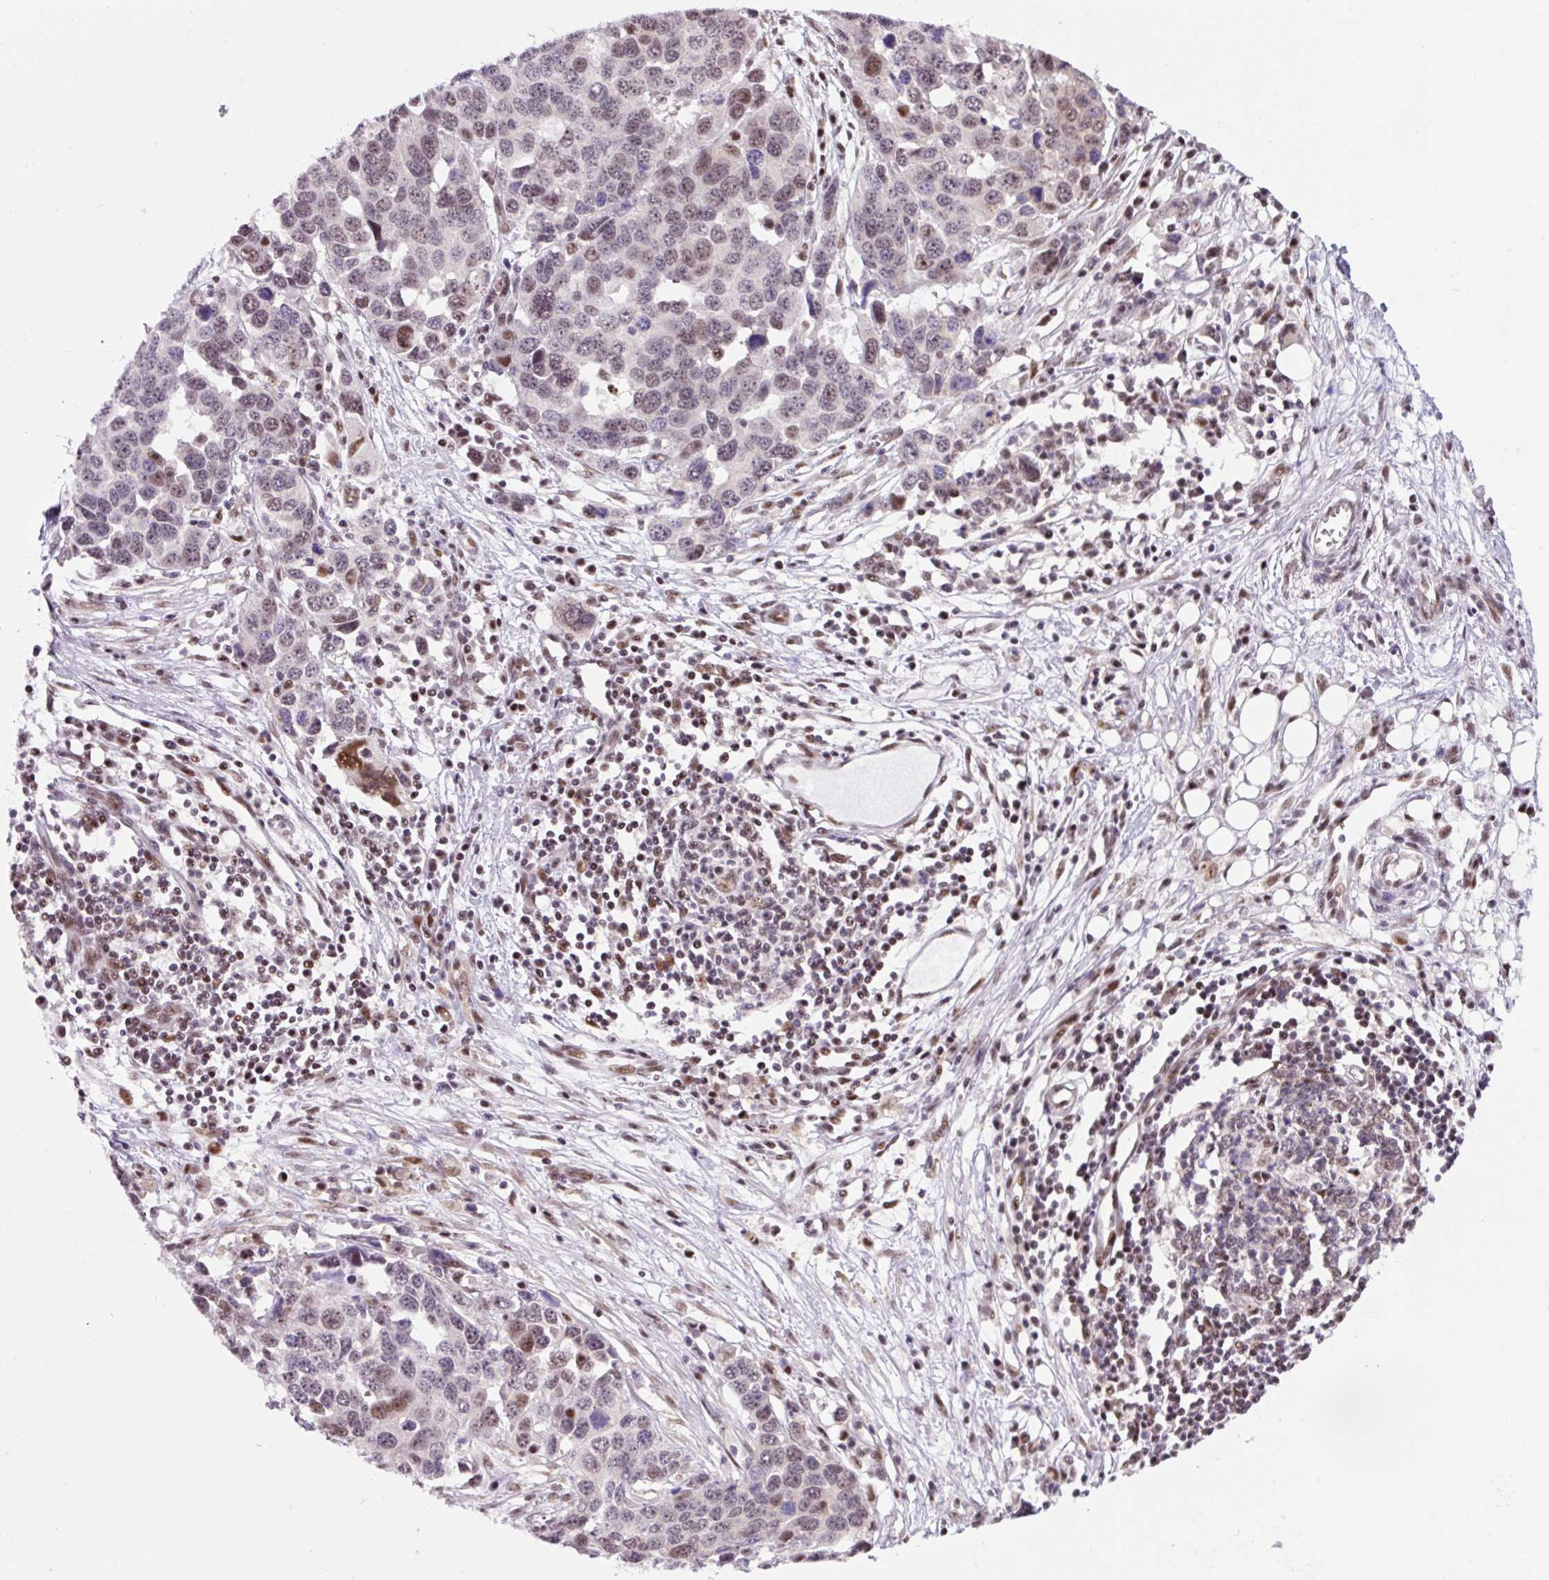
{"staining": {"intensity": "weak", "quantity": "25%-75%", "location": "nuclear"}, "tissue": "ovarian cancer", "cell_type": "Tumor cells", "image_type": "cancer", "snomed": [{"axis": "morphology", "description": "Cystadenocarcinoma, serous, NOS"}, {"axis": "topography", "description": "Ovary"}], "caption": "DAB (3,3'-diaminobenzidine) immunohistochemical staining of human serous cystadenocarcinoma (ovarian) reveals weak nuclear protein positivity in approximately 25%-75% of tumor cells.", "gene": "TAF1A", "patient": {"sex": "female", "age": 76}}